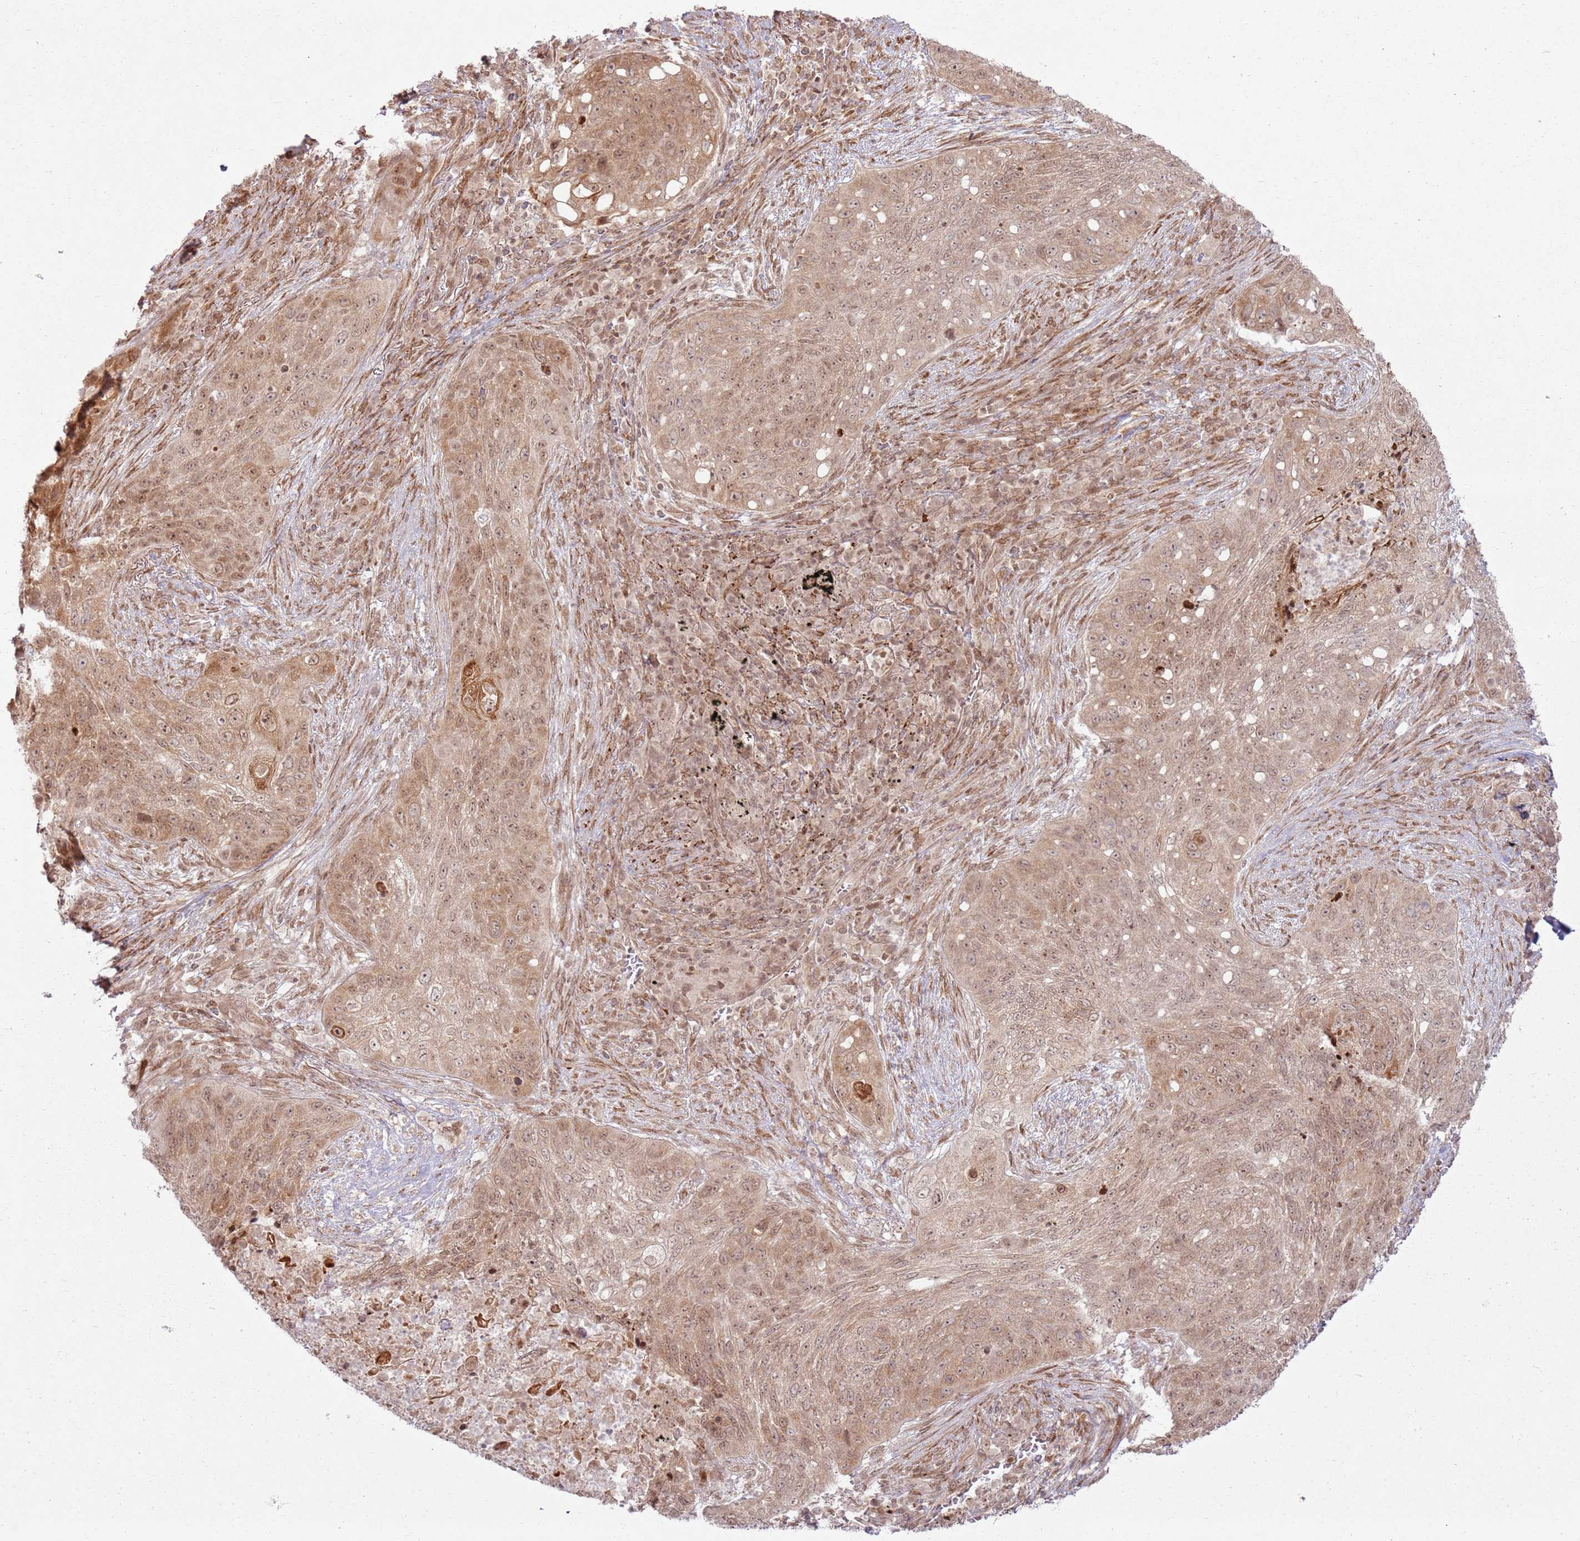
{"staining": {"intensity": "moderate", "quantity": ">75%", "location": "nuclear"}, "tissue": "lung cancer", "cell_type": "Tumor cells", "image_type": "cancer", "snomed": [{"axis": "morphology", "description": "Squamous cell carcinoma, NOS"}, {"axis": "topography", "description": "Lung"}], "caption": "Tumor cells exhibit medium levels of moderate nuclear expression in about >75% of cells in lung cancer (squamous cell carcinoma). The protein is shown in brown color, while the nuclei are stained blue.", "gene": "KLHL36", "patient": {"sex": "female", "age": 63}}